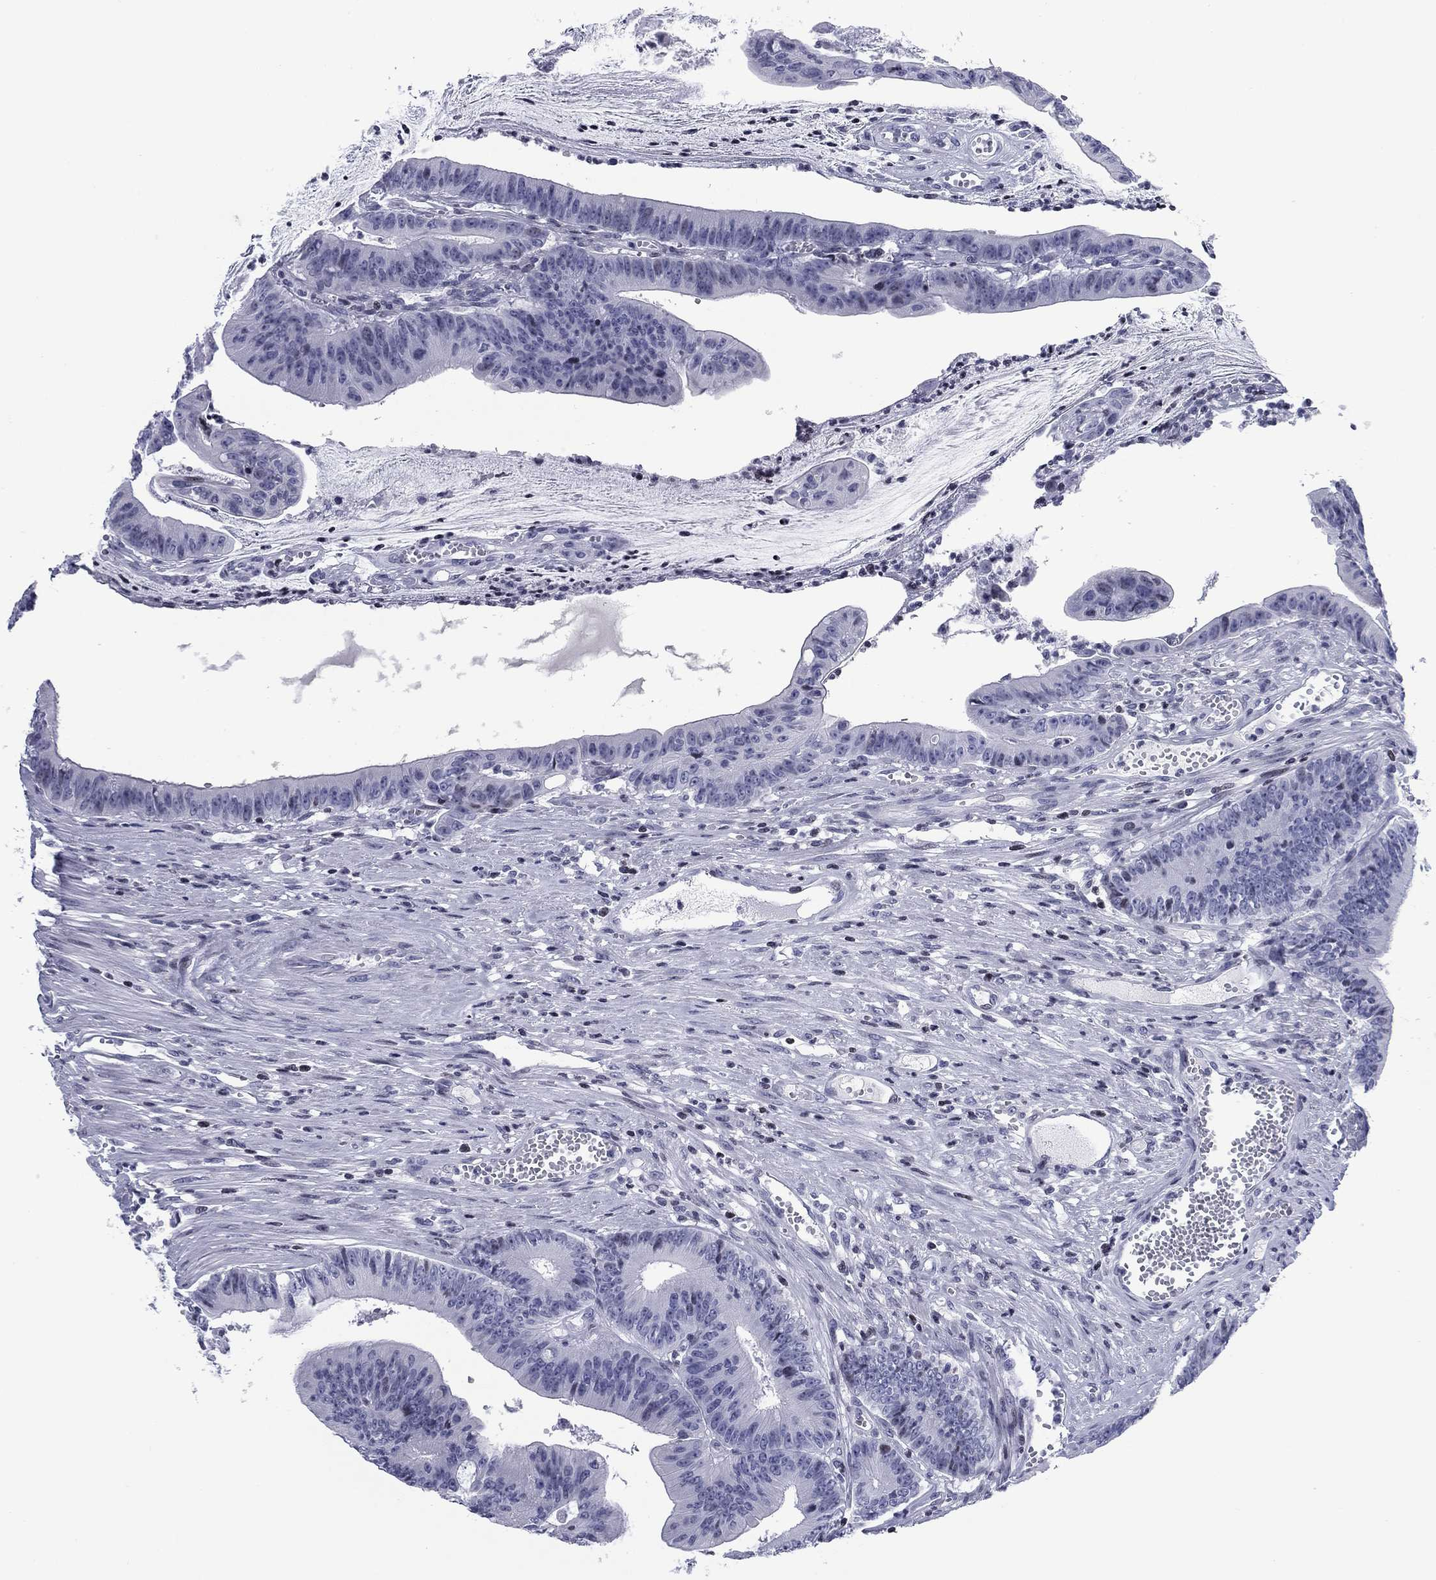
{"staining": {"intensity": "negative", "quantity": "none", "location": "none"}, "tissue": "colorectal cancer", "cell_type": "Tumor cells", "image_type": "cancer", "snomed": [{"axis": "morphology", "description": "Adenocarcinoma, NOS"}, {"axis": "topography", "description": "Colon"}], "caption": "Tumor cells show no significant protein staining in colorectal cancer (adenocarcinoma).", "gene": "CCDC144A", "patient": {"sex": "female", "age": 69}}